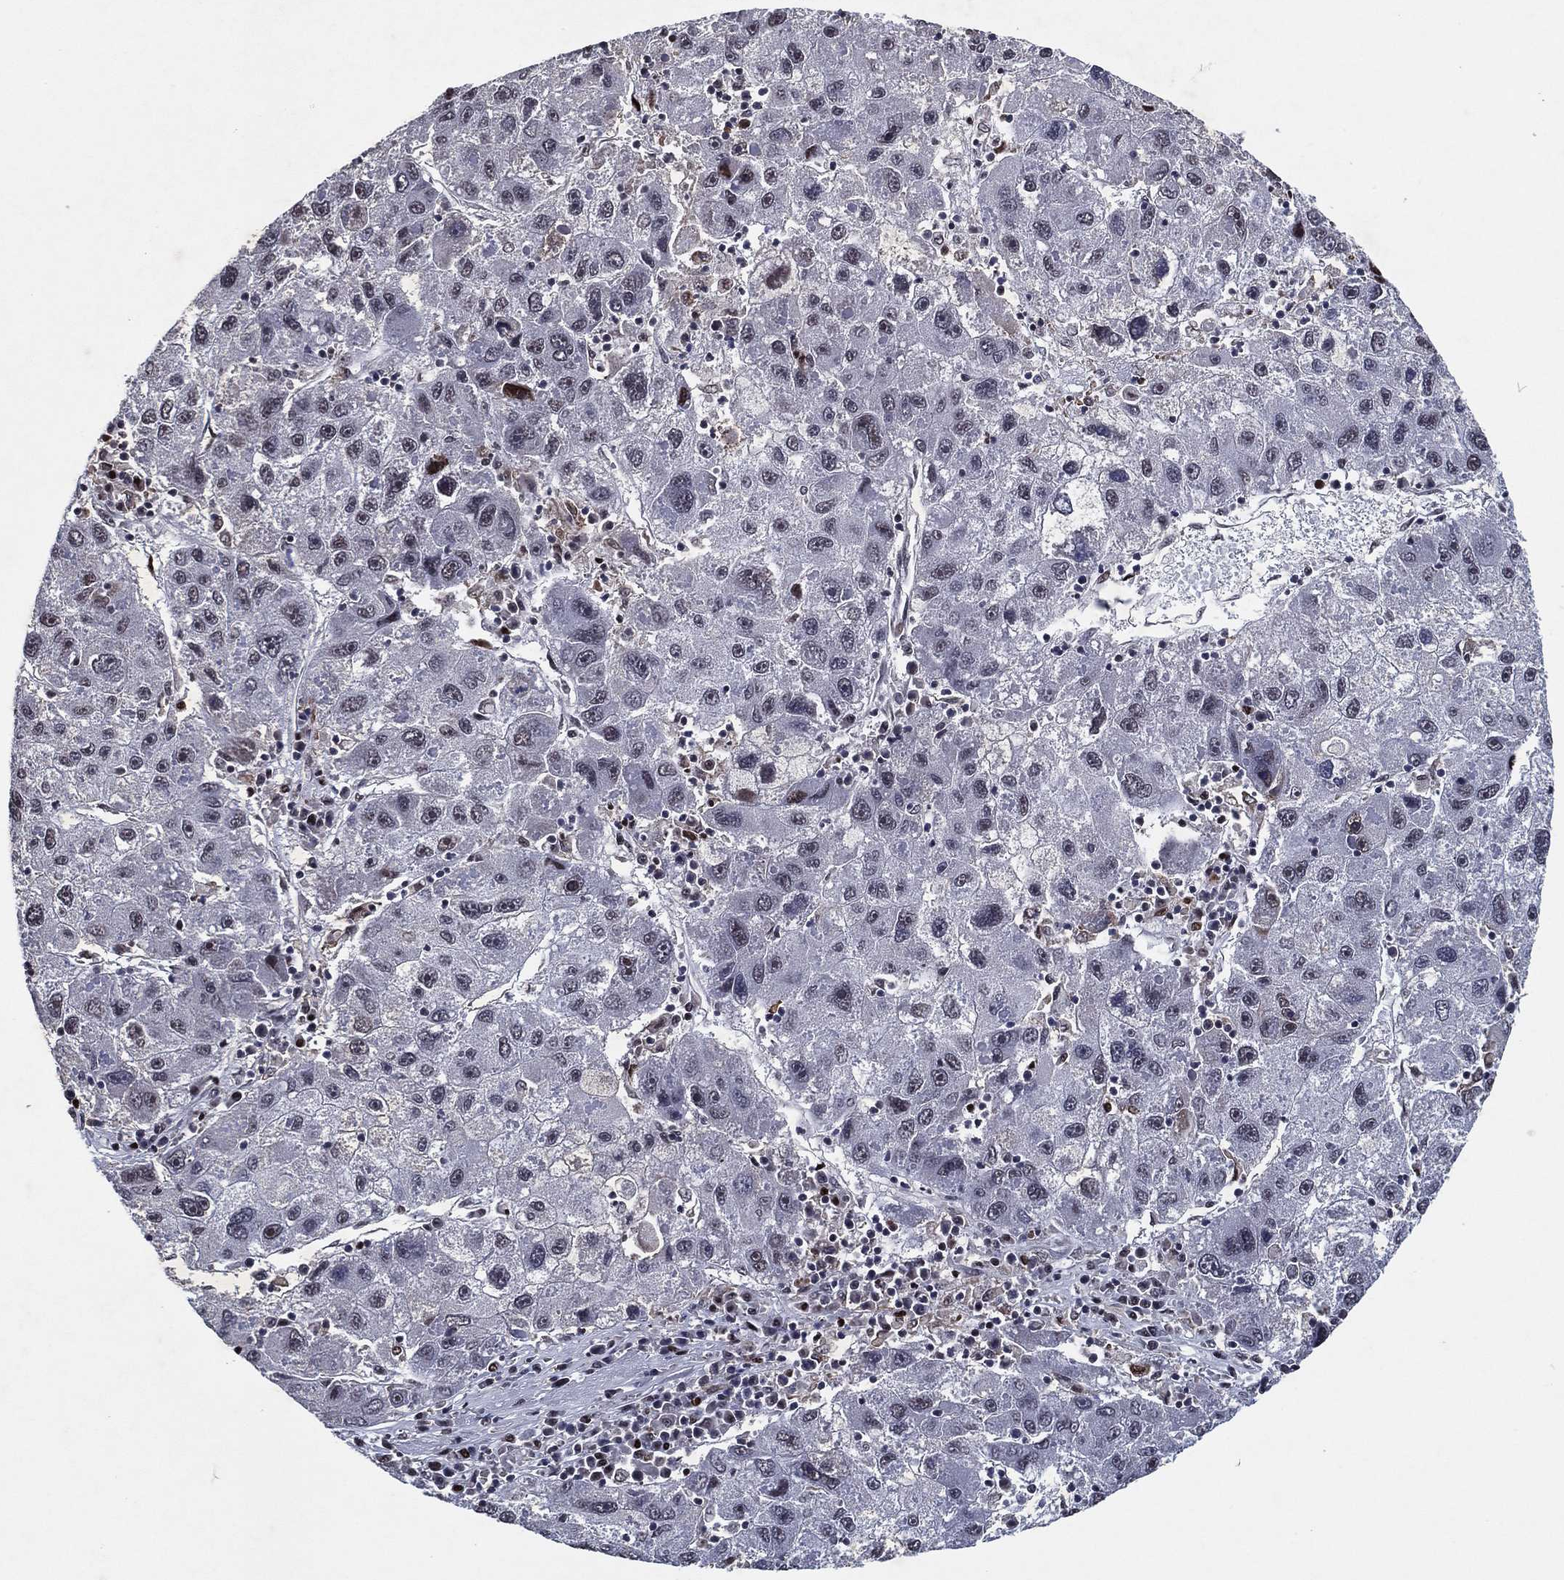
{"staining": {"intensity": "negative", "quantity": "none", "location": "none"}, "tissue": "liver cancer", "cell_type": "Tumor cells", "image_type": "cancer", "snomed": [{"axis": "morphology", "description": "Carcinoma, Hepatocellular, NOS"}, {"axis": "topography", "description": "Liver"}], "caption": "DAB immunohistochemical staining of human liver cancer reveals no significant staining in tumor cells.", "gene": "ZBTB42", "patient": {"sex": "male", "age": 75}}